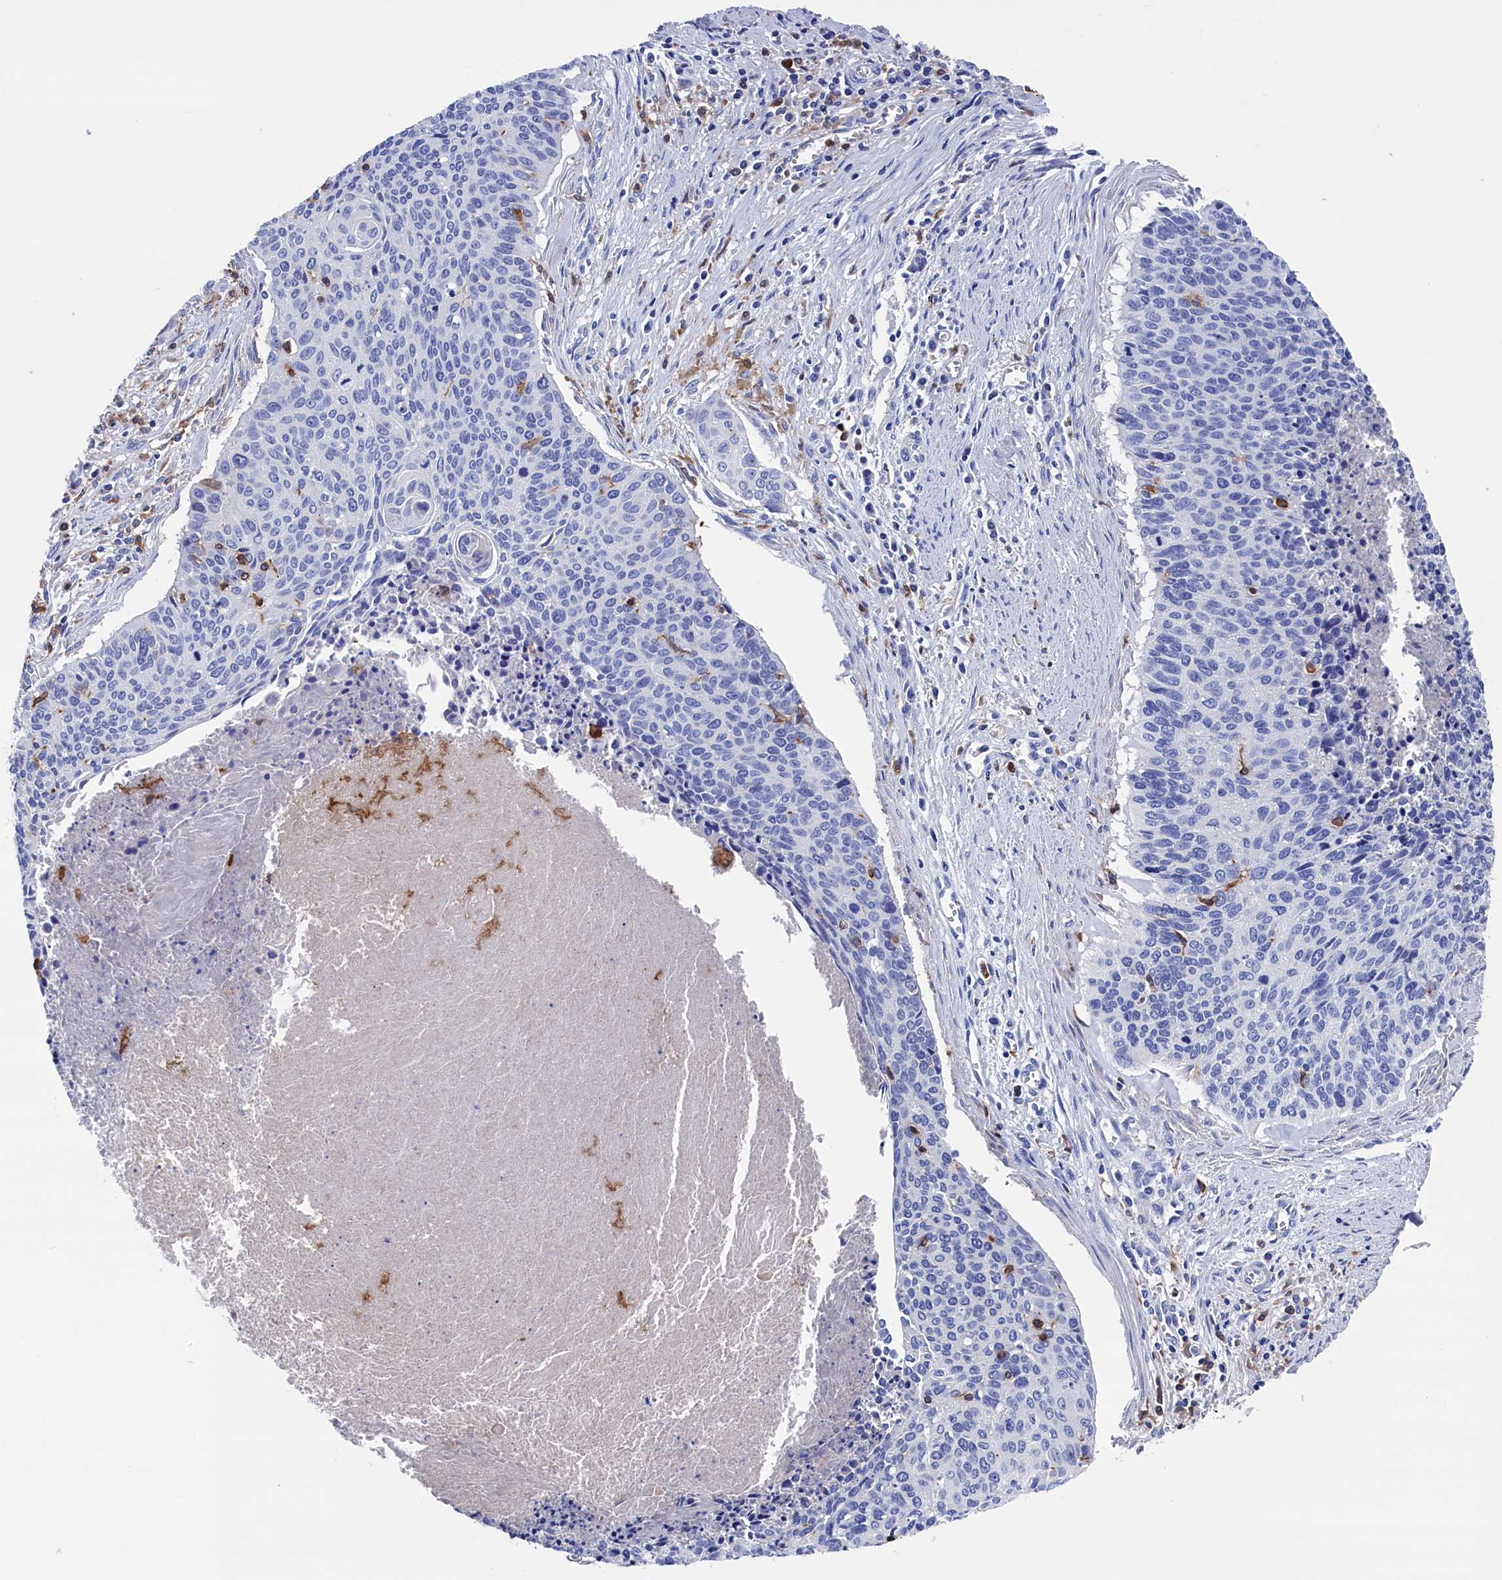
{"staining": {"intensity": "negative", "quantity": "none", "location": "none"}, "tissue": "cervical cancer", "cell_type": "Tumor cells", "image_type": "cancer", "snomed": [{"axis": "morphology", "description": "Squamous cell carcinoma, NOS"}, {"axis": "topography", "description": "Cervix"}], "caption": "DAB immunohistochemical staining of human squamous cell carcinoma (cervical) shows no significant staining in tumor cells.", "gene": "TYROBP", "patient": {"sex": "female", "age": 55}}